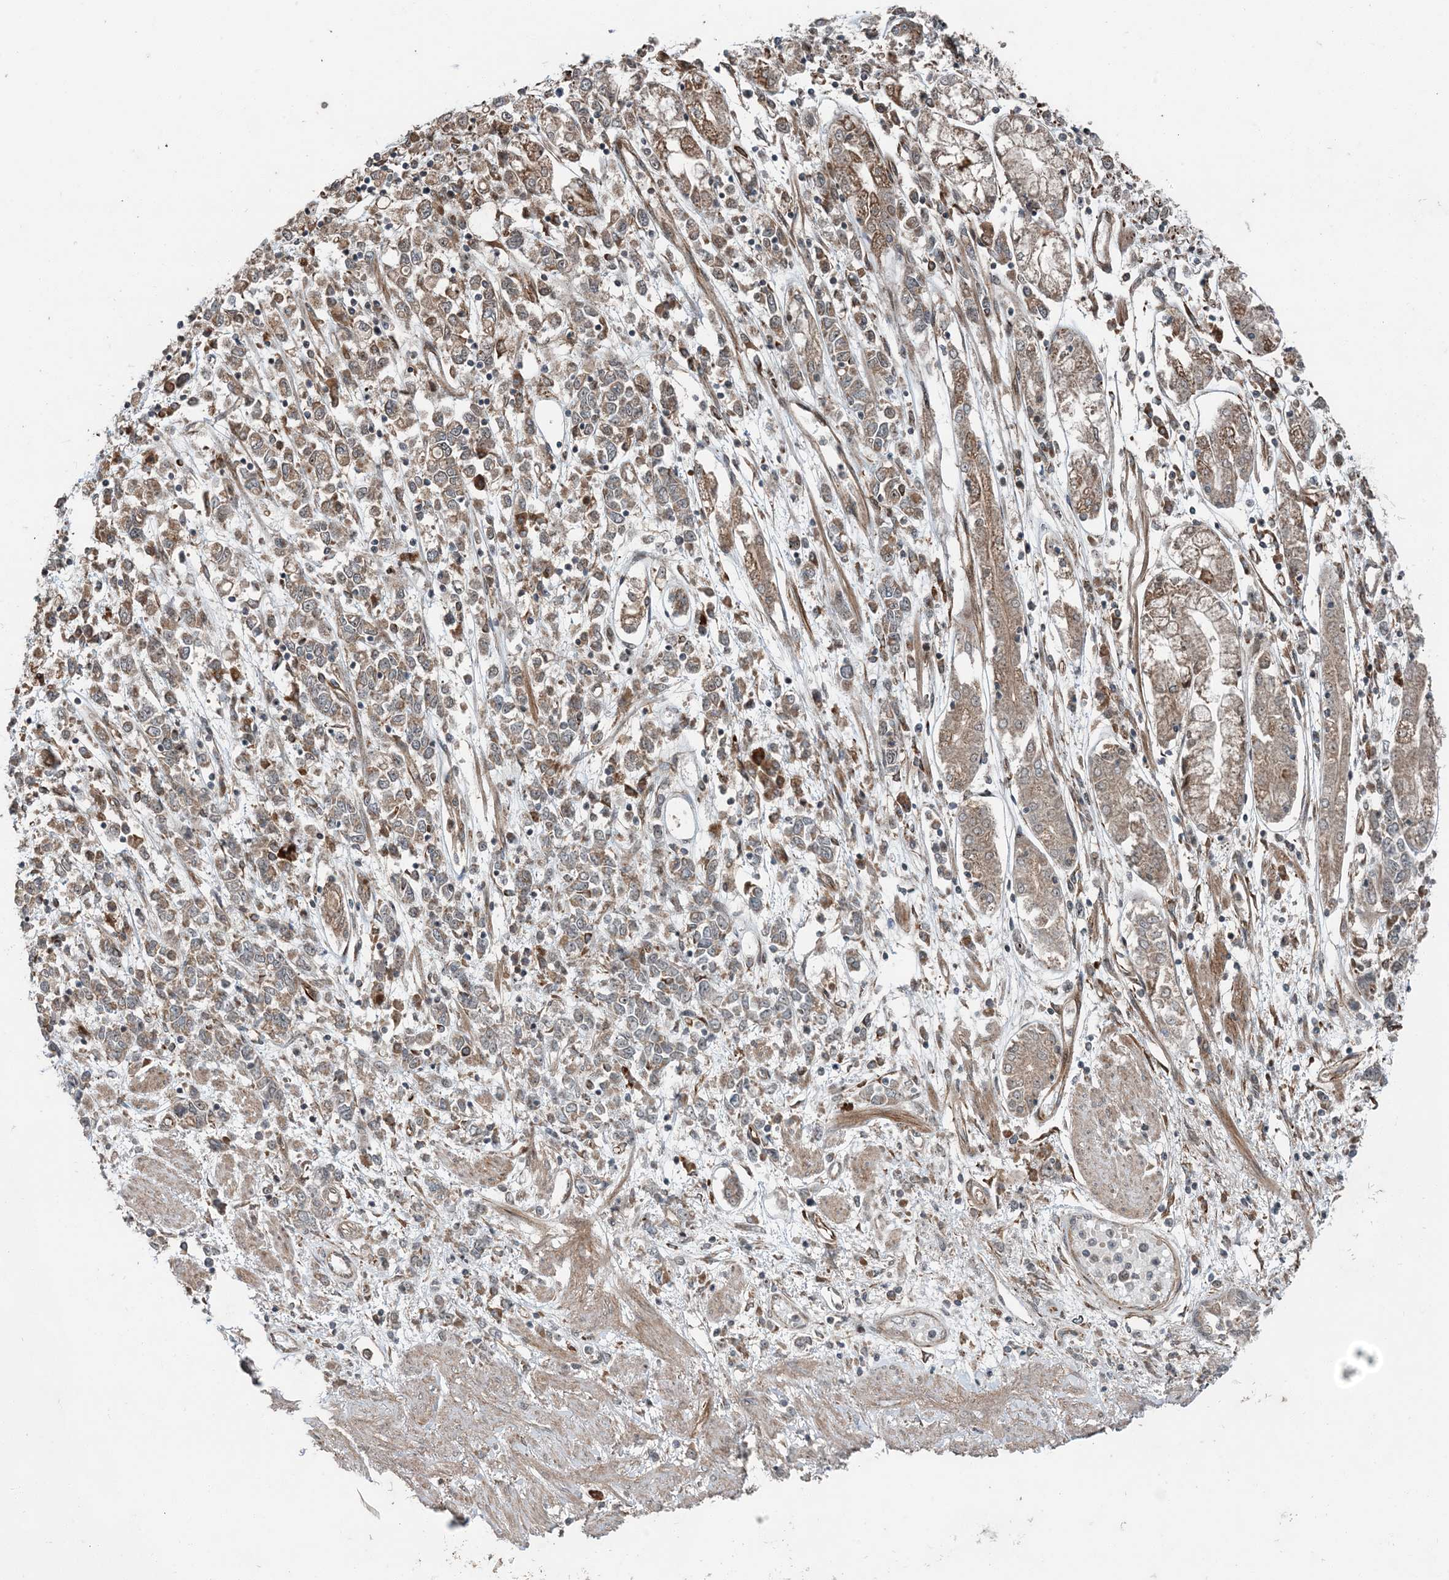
{"staining": {"intensity": "weak", "quantity": "<25%", "location": "cytoplasmic/membranous"}, "tissue": "stomach cancer", "cell_type": "Tumor cells", "image_type": "cancer", "snomed": [{"axis": "morphology", "description": "Adenocarcinoma, NOS"}, {"axis": "topography", "description": "Stomach"}], "caption": "Immunohistochemical staining of stomach adenocarcinoma reveals no significant staining in tumor cells.", "gene": "EDEM2", "patient": {"sex": "female", "age": 76}}